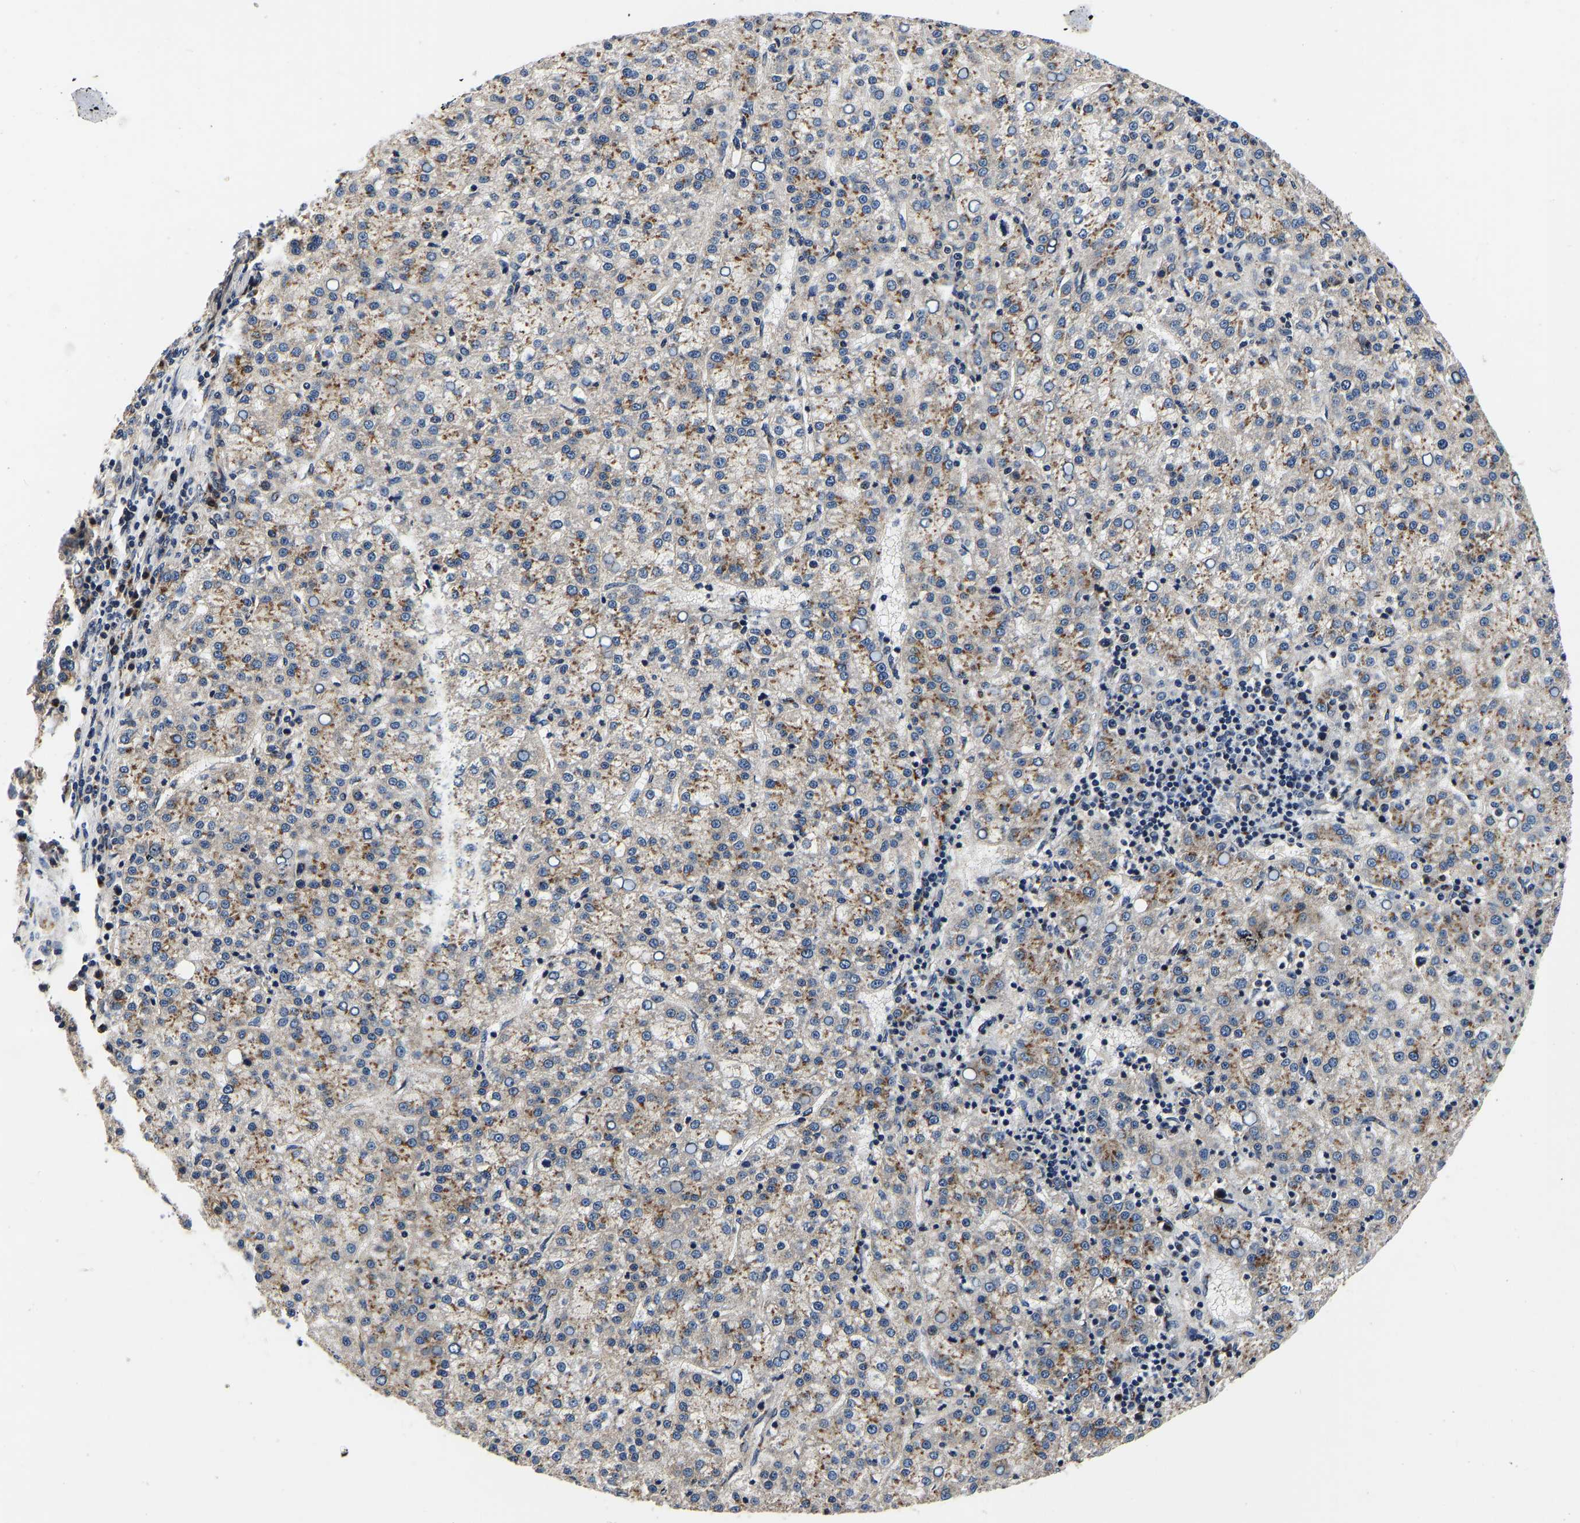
{"staining": {"intensity": "moderate", "quantity": ">75%", "location": "cytoplasmic/membranous"}, "tissue": "liver cancer", "cell_type": "Tumor cells", "image_type": "cancer", "snomed": [{"axis": "morphology", "description": "Carcinoma, Hepatocellular, NOS"}, {"axis": "topography", "description": "Liver"}], "caption": "Brown immunohistochemical staining in human liver hepatocellular carcinoma displays moderate cytoplasmic/membranous staining in approximately >75% of tumor cells.", "gene": "RABAC1", "patient": {"sex": "female", "age": 58}}